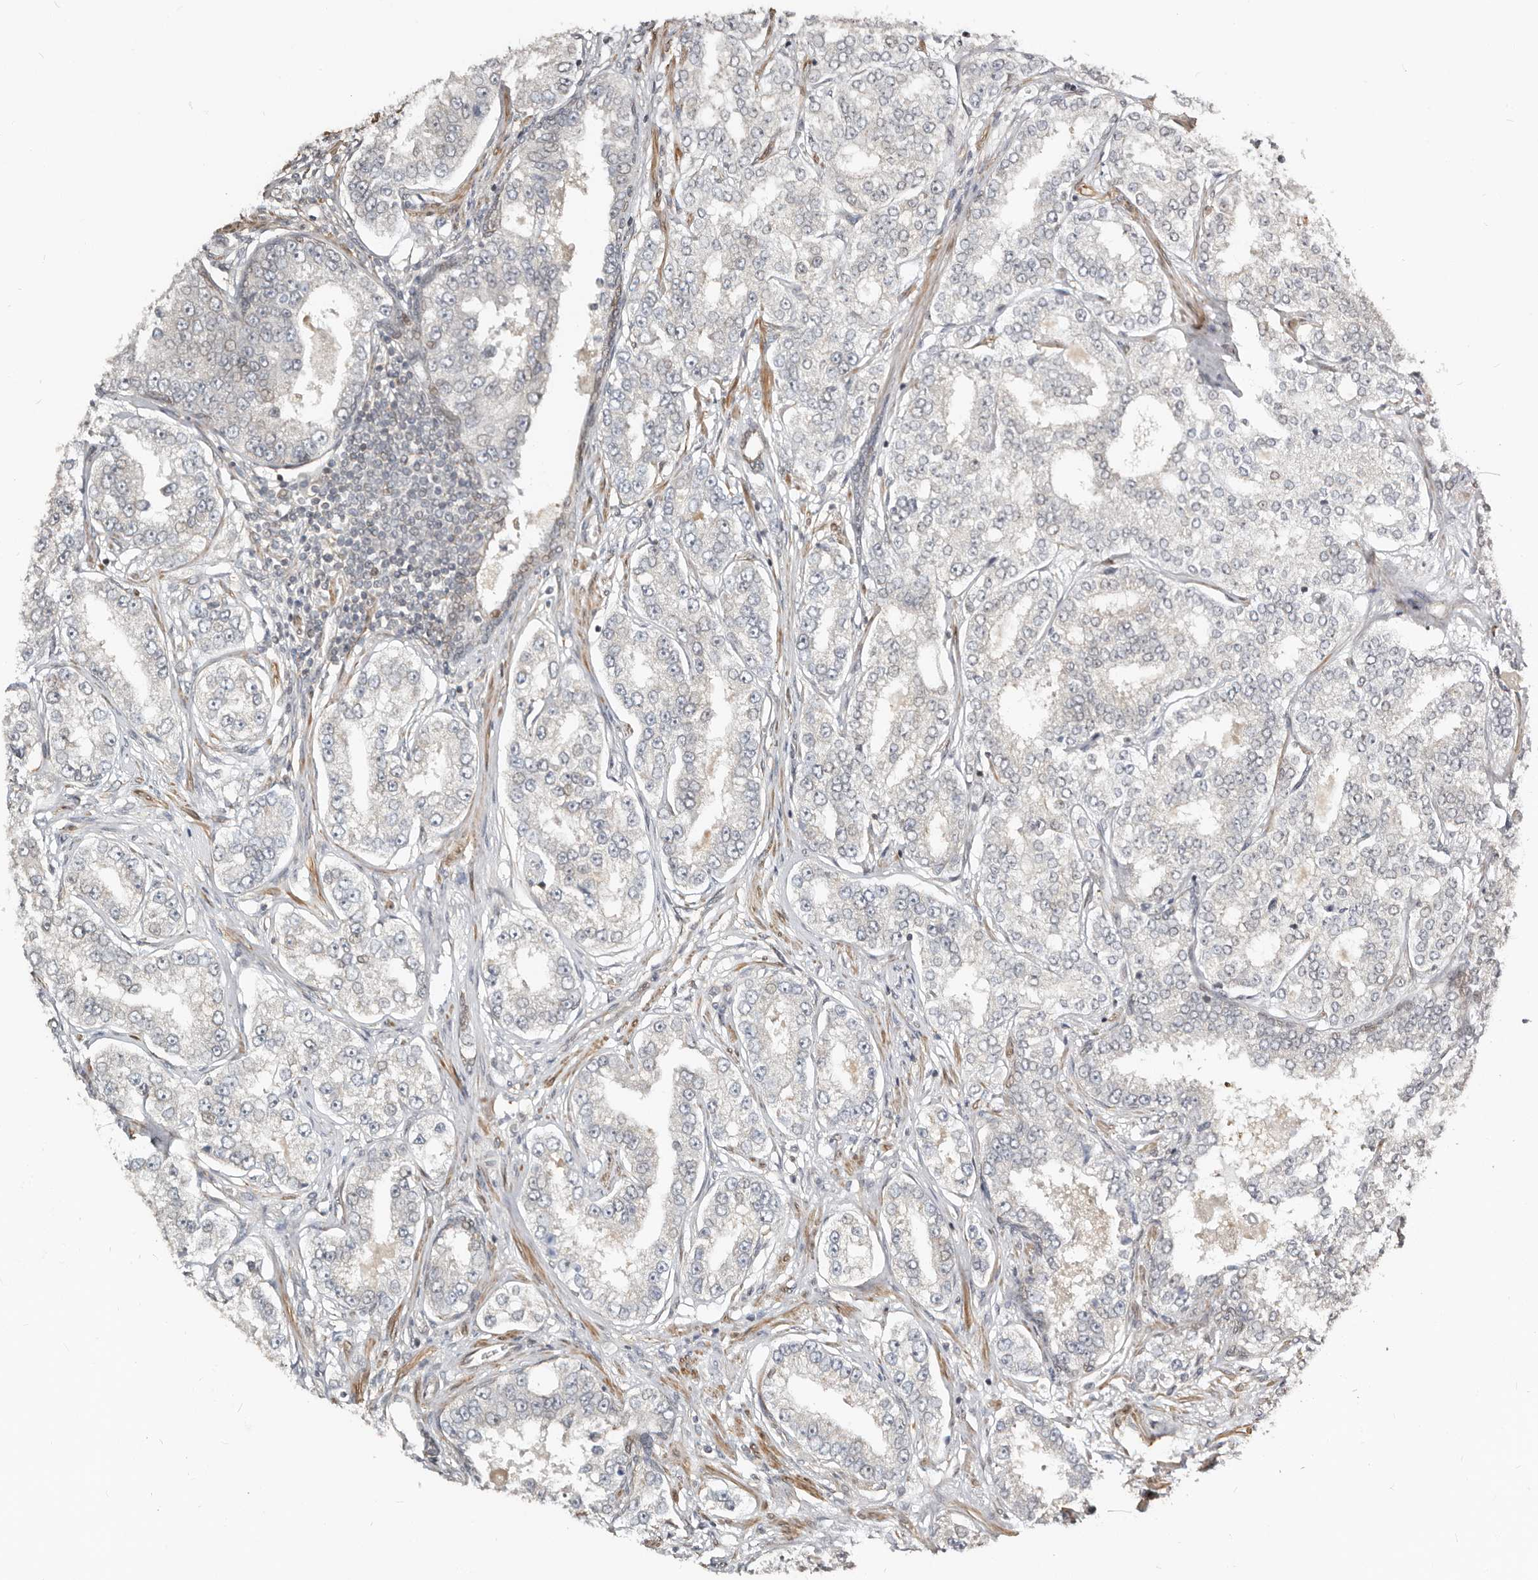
{"staining": {"intensity": "negative", "quantity": "none", "location": "none"}, "tissue": "prostate cancer", "cell_type": "Tumor cells", "image_type": "cancer", "snomed": [{"axis": "morphology", "description": "Normal tissue, NOS"}, {"axis": "morphology", "description": "Adenocarcinoma, High grade"}, {"axis": "topography", "description": "Prostate"}], "caption": "A histopathology image of high-grade adenocarcinoma (prostate) stained for a protein reveals no brown staining in tumor cells.", "gene": "NUP153", "patient": {"sex": "male", "age": 83}}